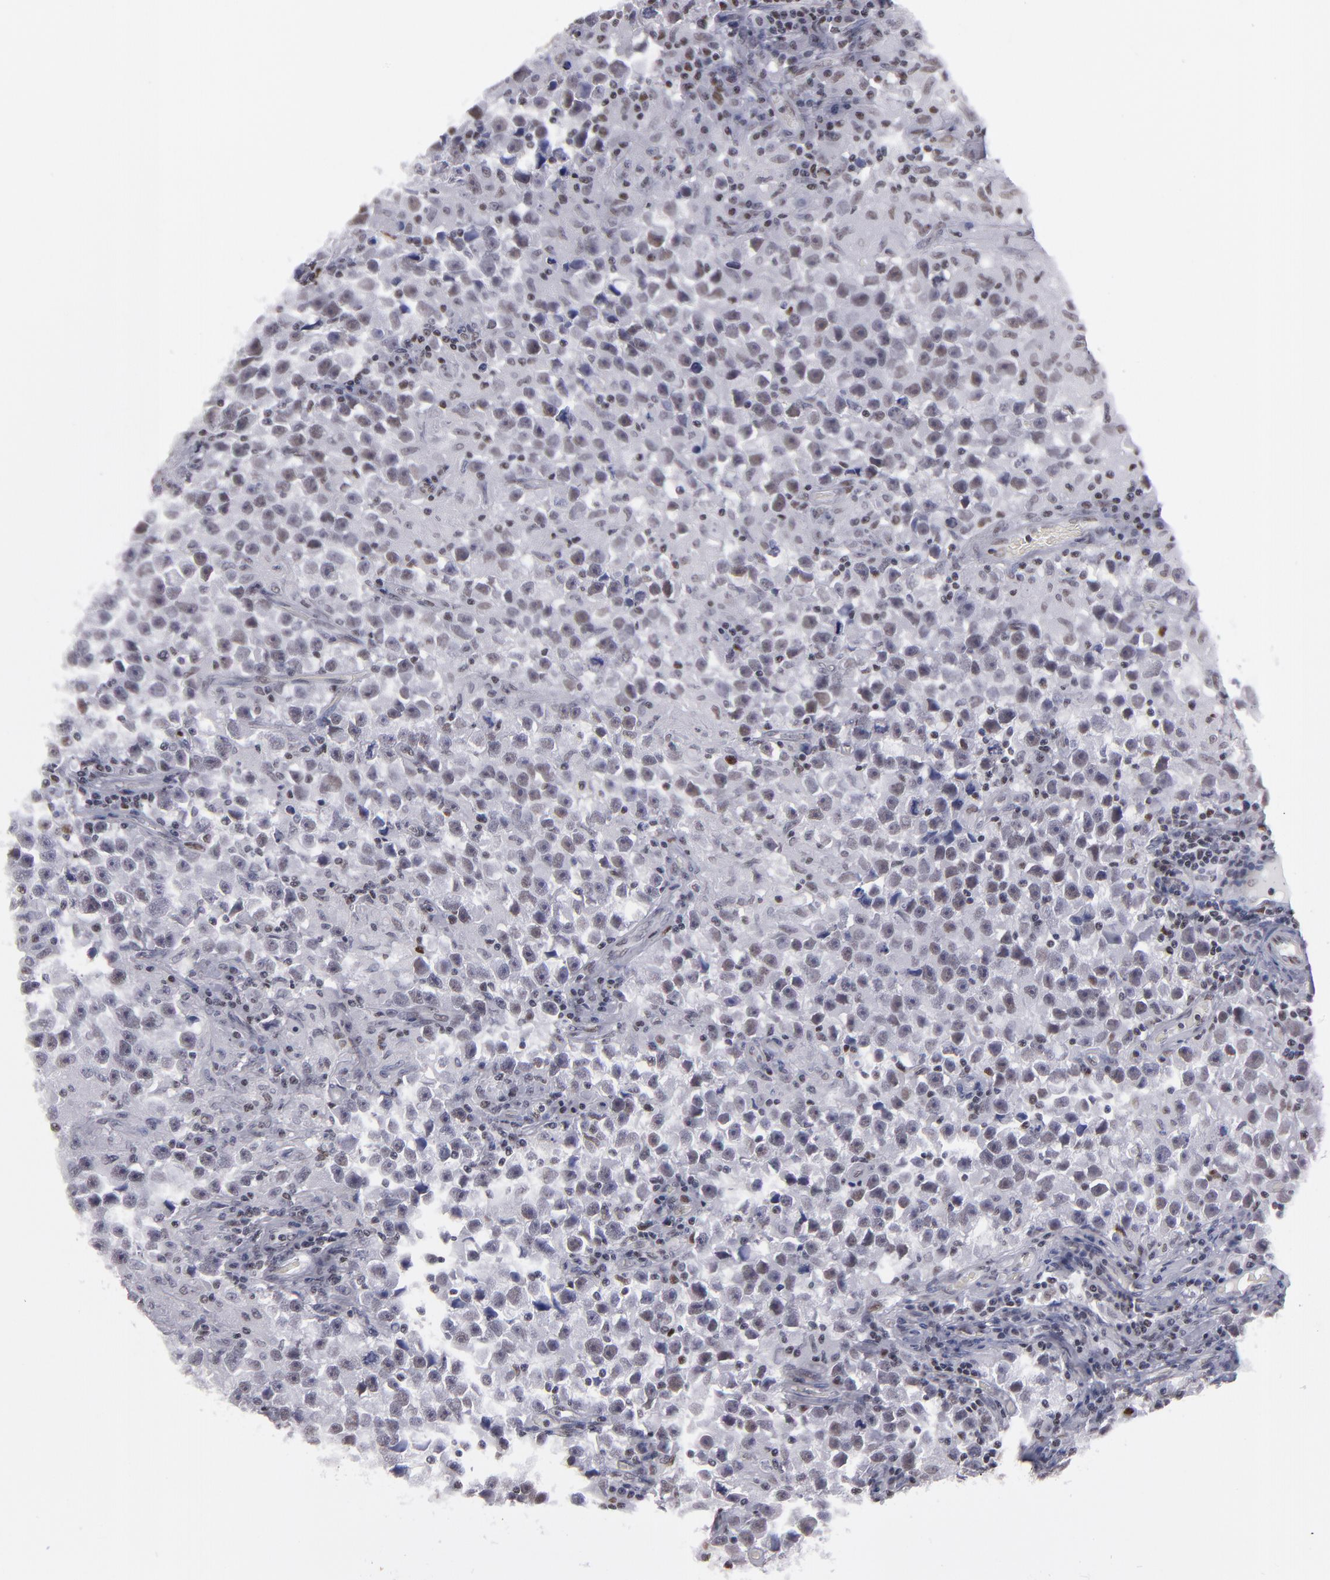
{"staining": {"intensity": "weak", "quantity": "<25%", "location": "nuclear"}, "tissue": "testis cancer", "cell_type": "Tumor cells", "image_type": "cancer", "snomed": [{"axis": "morphology", "description": "Seminoma, NOS"}, {"axis": "topography", "description": "Testis"}], "caption": "DAB immunohistochemical staining of human testis cancer (seminoma) displays no significant positivity in tumor cells.", "gene": "TERF2", "patient": {"sex": "male", "age": 33}}